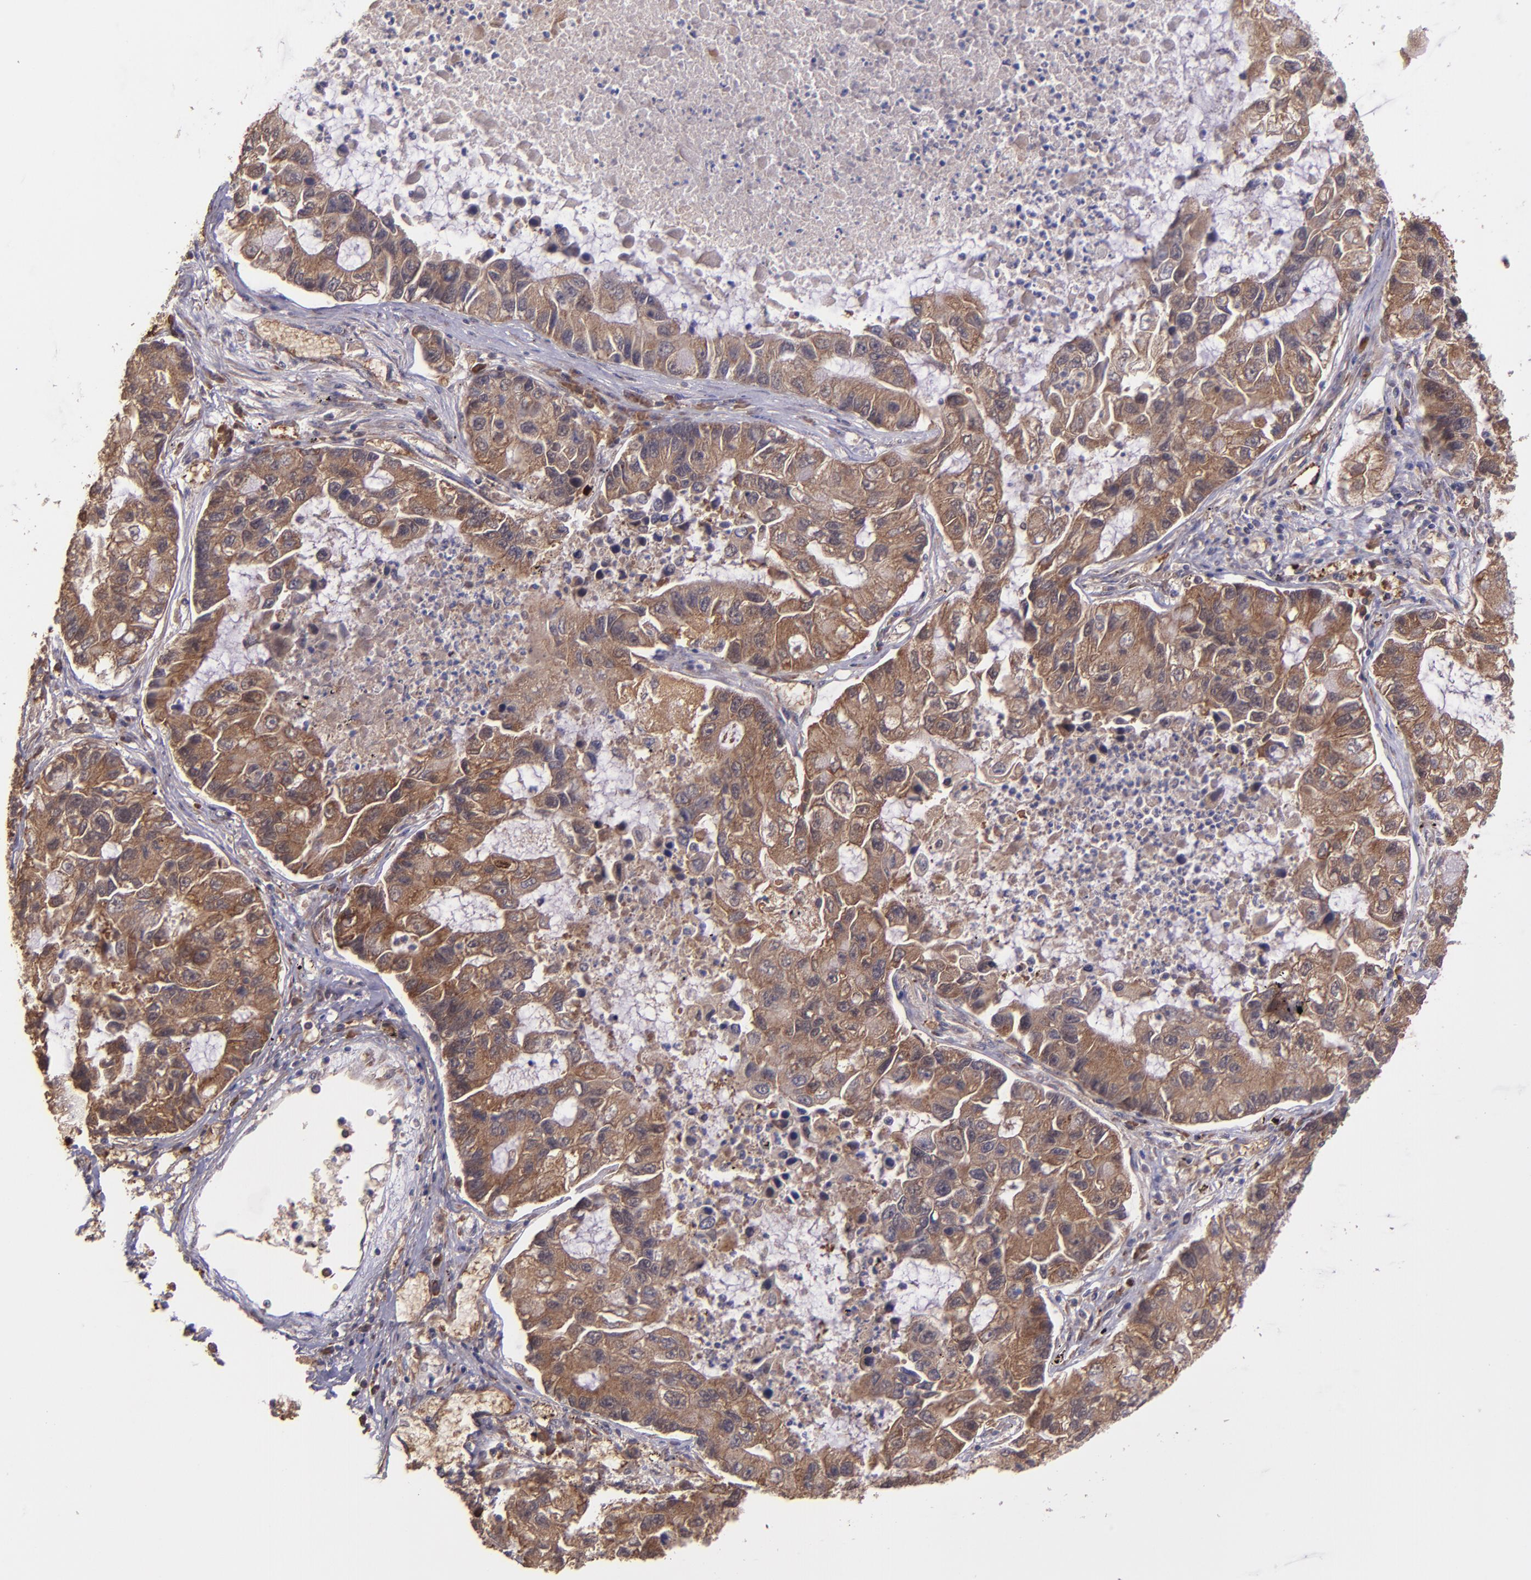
{"staining": {"intensity": "strong", "quantity": ">75%", "location": "cytoplasmic/membranous"}, "tissue": "lung cancer", "cell_type": "Tumor cells", "image_type": "cancer", "snomed": [{"axis": "morphology", "description": "Adenocarcinoma, NOS"}, {"axis": "topography", "description": "Lung"}], "caption": "Lung cancer (adenocarcinoma) stained with IHC demonstrates strong cytoplasmic/membranous positivity in approximately >75% of tumor cells. The protein is stained brown, and the nuclei are stained in blue (DAB IHC with brightfield microscopy, high magnification).", "gene": "USP51", "patient": {"sex": "female", "age": 51}}